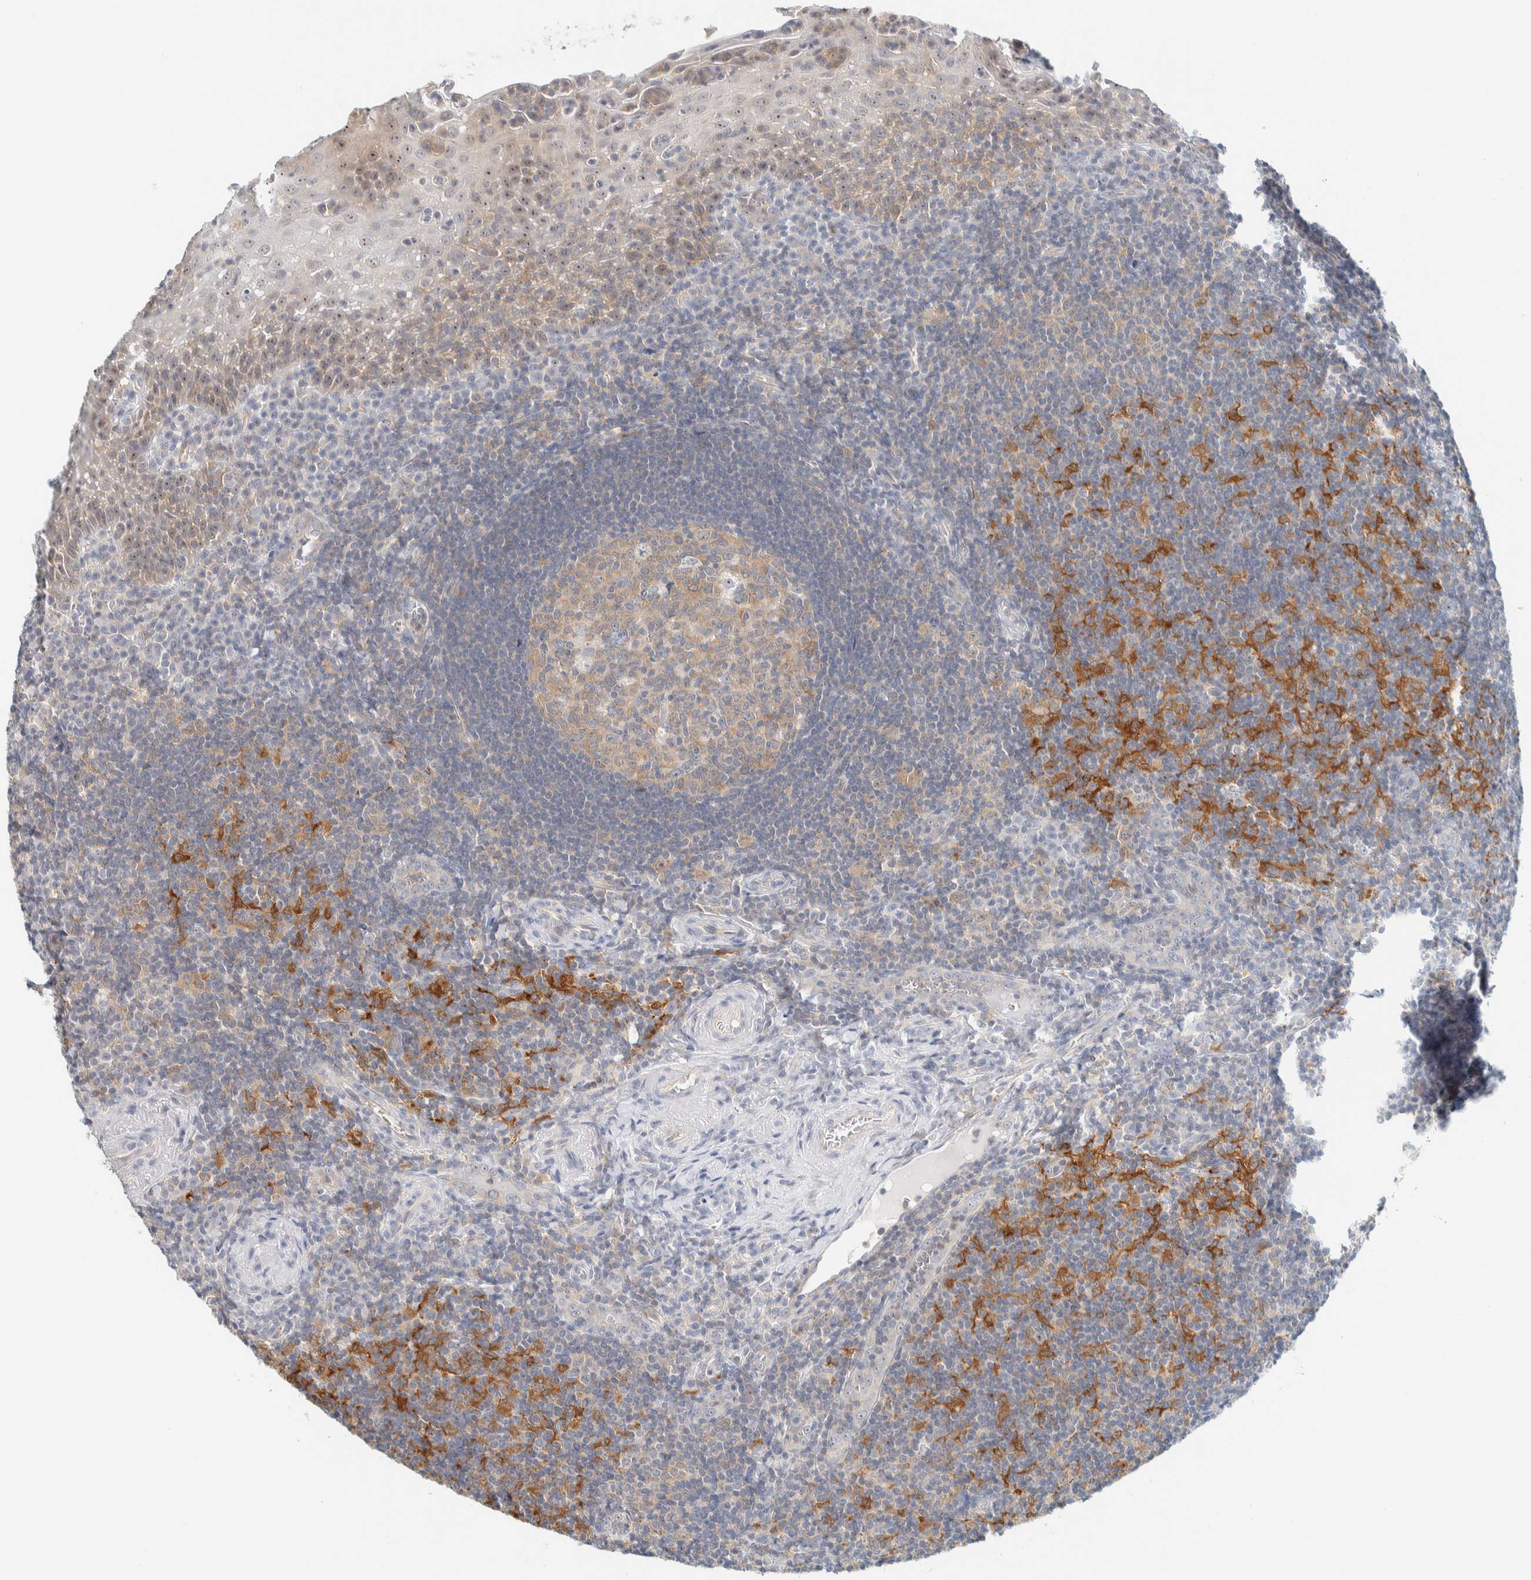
{"staining": {"intensity": "weak", "quantity": "25%-75%", "location": "cytoplasmic/membranous"}, "tissue": "tonsil", "cell_type": "Germinal center cells", "image_type": "normal", "snomed": [{"axis": "morphology", "description": "Normal tissue, NOS"}, {"axis": "topography", "description": "Tonsil"}], "caption": "The histopathology image shows a brown stain indicating the presence of a protein in the cytoplasmic/membranous of germinal center cells in tonsil.", "gene": "NDE1", "patient": {"sex": "male", "age": 37}}